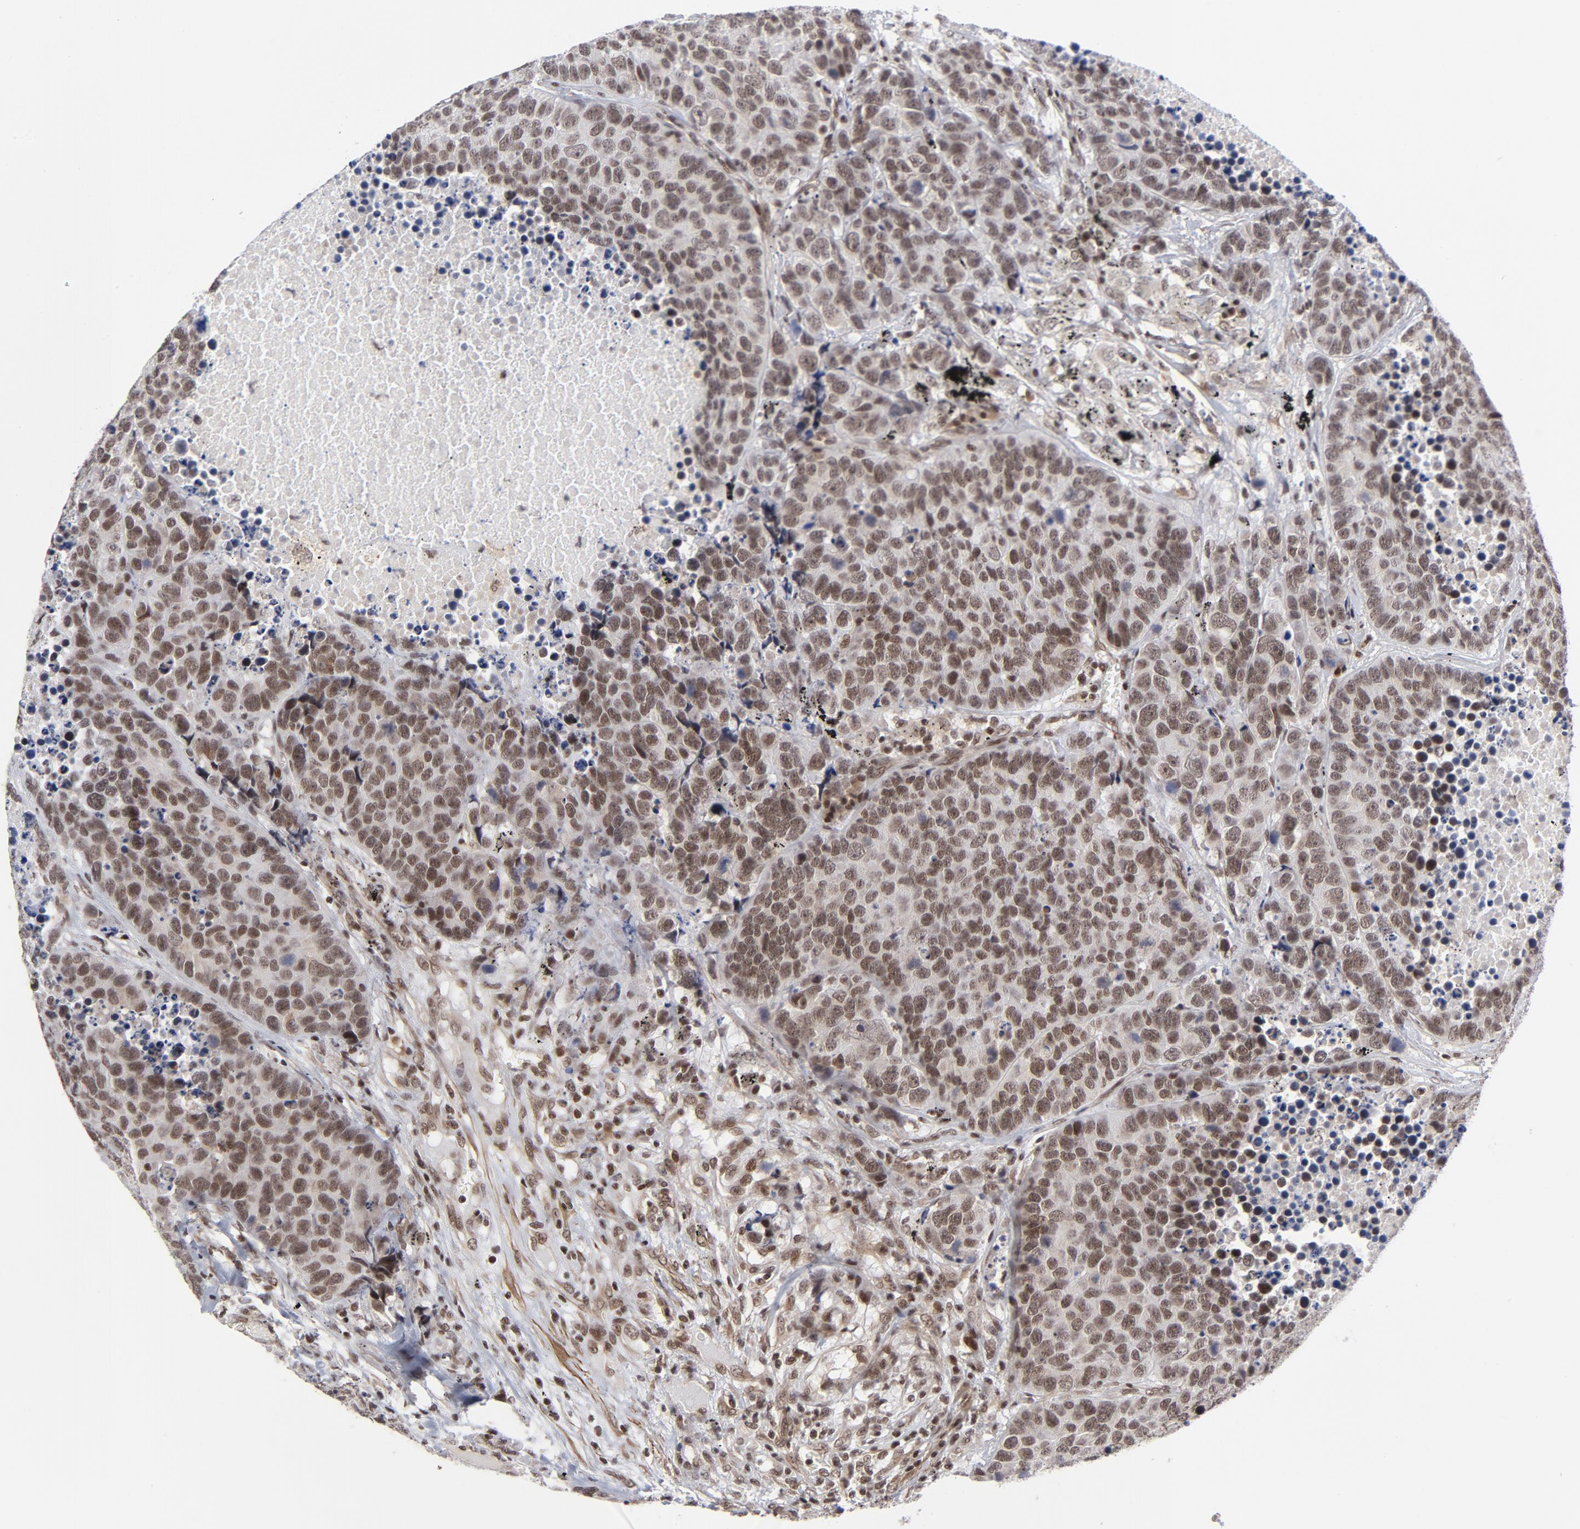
{"staining": {"intensity": "strong", "quantity": ">75%", "location": "nuclear"}, "tissue": "carcinoid", "cell_type": "Tumor cells", "image_type": "cancer", "snomed": [{"axis": "morphology", "description": "Carcinoid, malignant, NOS"}, {"axis": "topography", "description": "Lung"}], "caption": "The photomicrograph shows immunohistochemical staining of carcinoid. There is strong nuclear staining is appreciated in about >75% of tumor cells. Using DAB (3,3'-diaminobenzidine) (brown) and hematoxylin (blue) stains, captured at high magnification using brightfield microscopy.", "gene": "CTCF", "patient": {"sex": "male", "age": 60}}